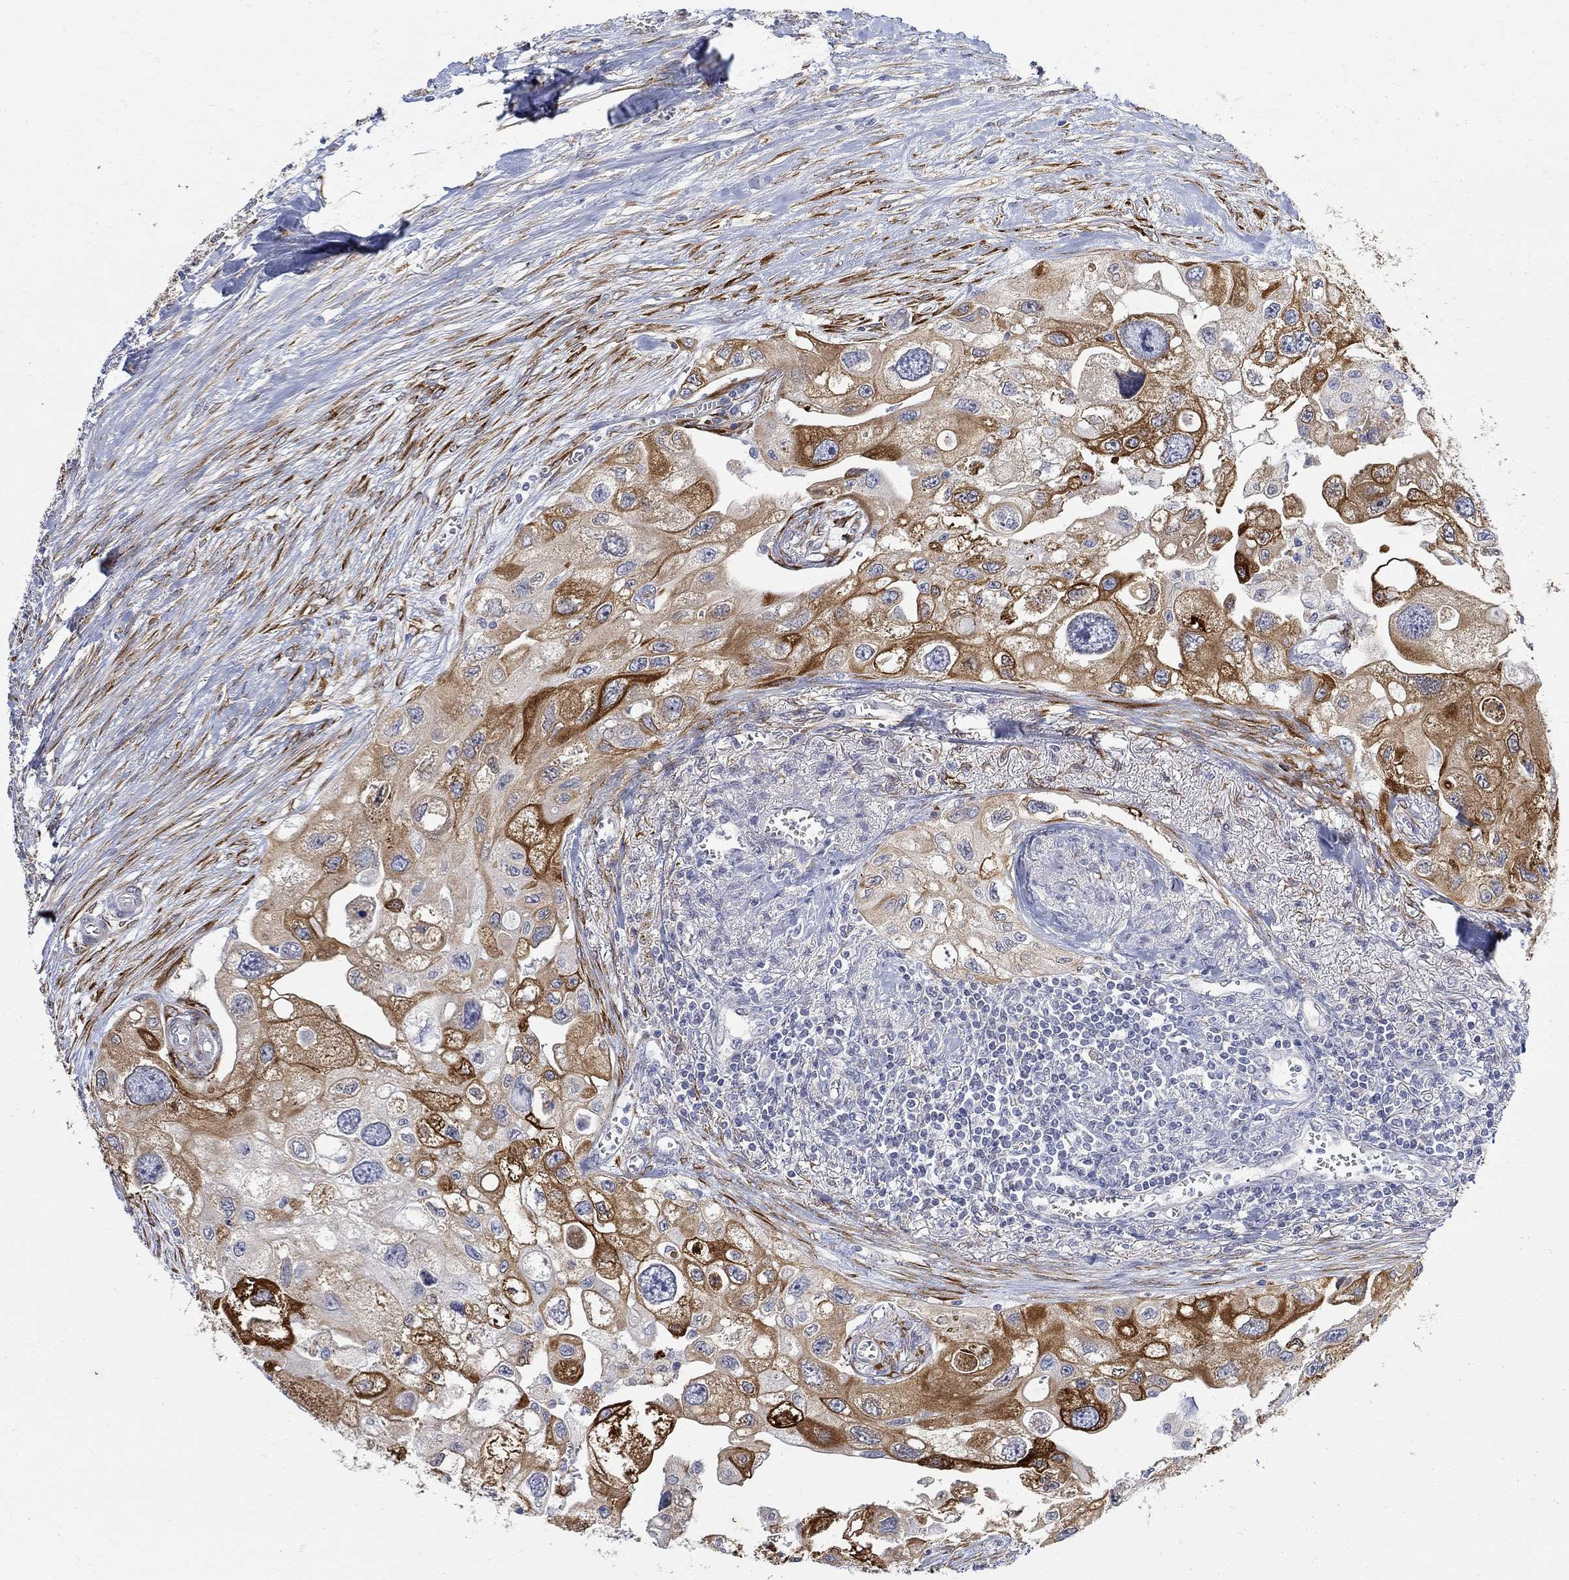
{"staining": {"intensity": "strong", "quantity": "25%-75%", "location": "cytoplasmic/membranous"}, "tissue": "urothelial cancer", "cell_type": "Tumor cells", "image_type": "cancer", "snomed": [{"axis": "morphology", "description": "Urothelial carcinoma, High grade"}, {"axis": "topography", "description": "Urinary bladder"}], "caption": "This is an image of IHC staining of high-grade urothelial carcinoma, which shows strong expression in the cytoplasmic/membranous of tumor cells.", "gene": "FNDC5", "patient": {"sex": "male", "age": 59}}